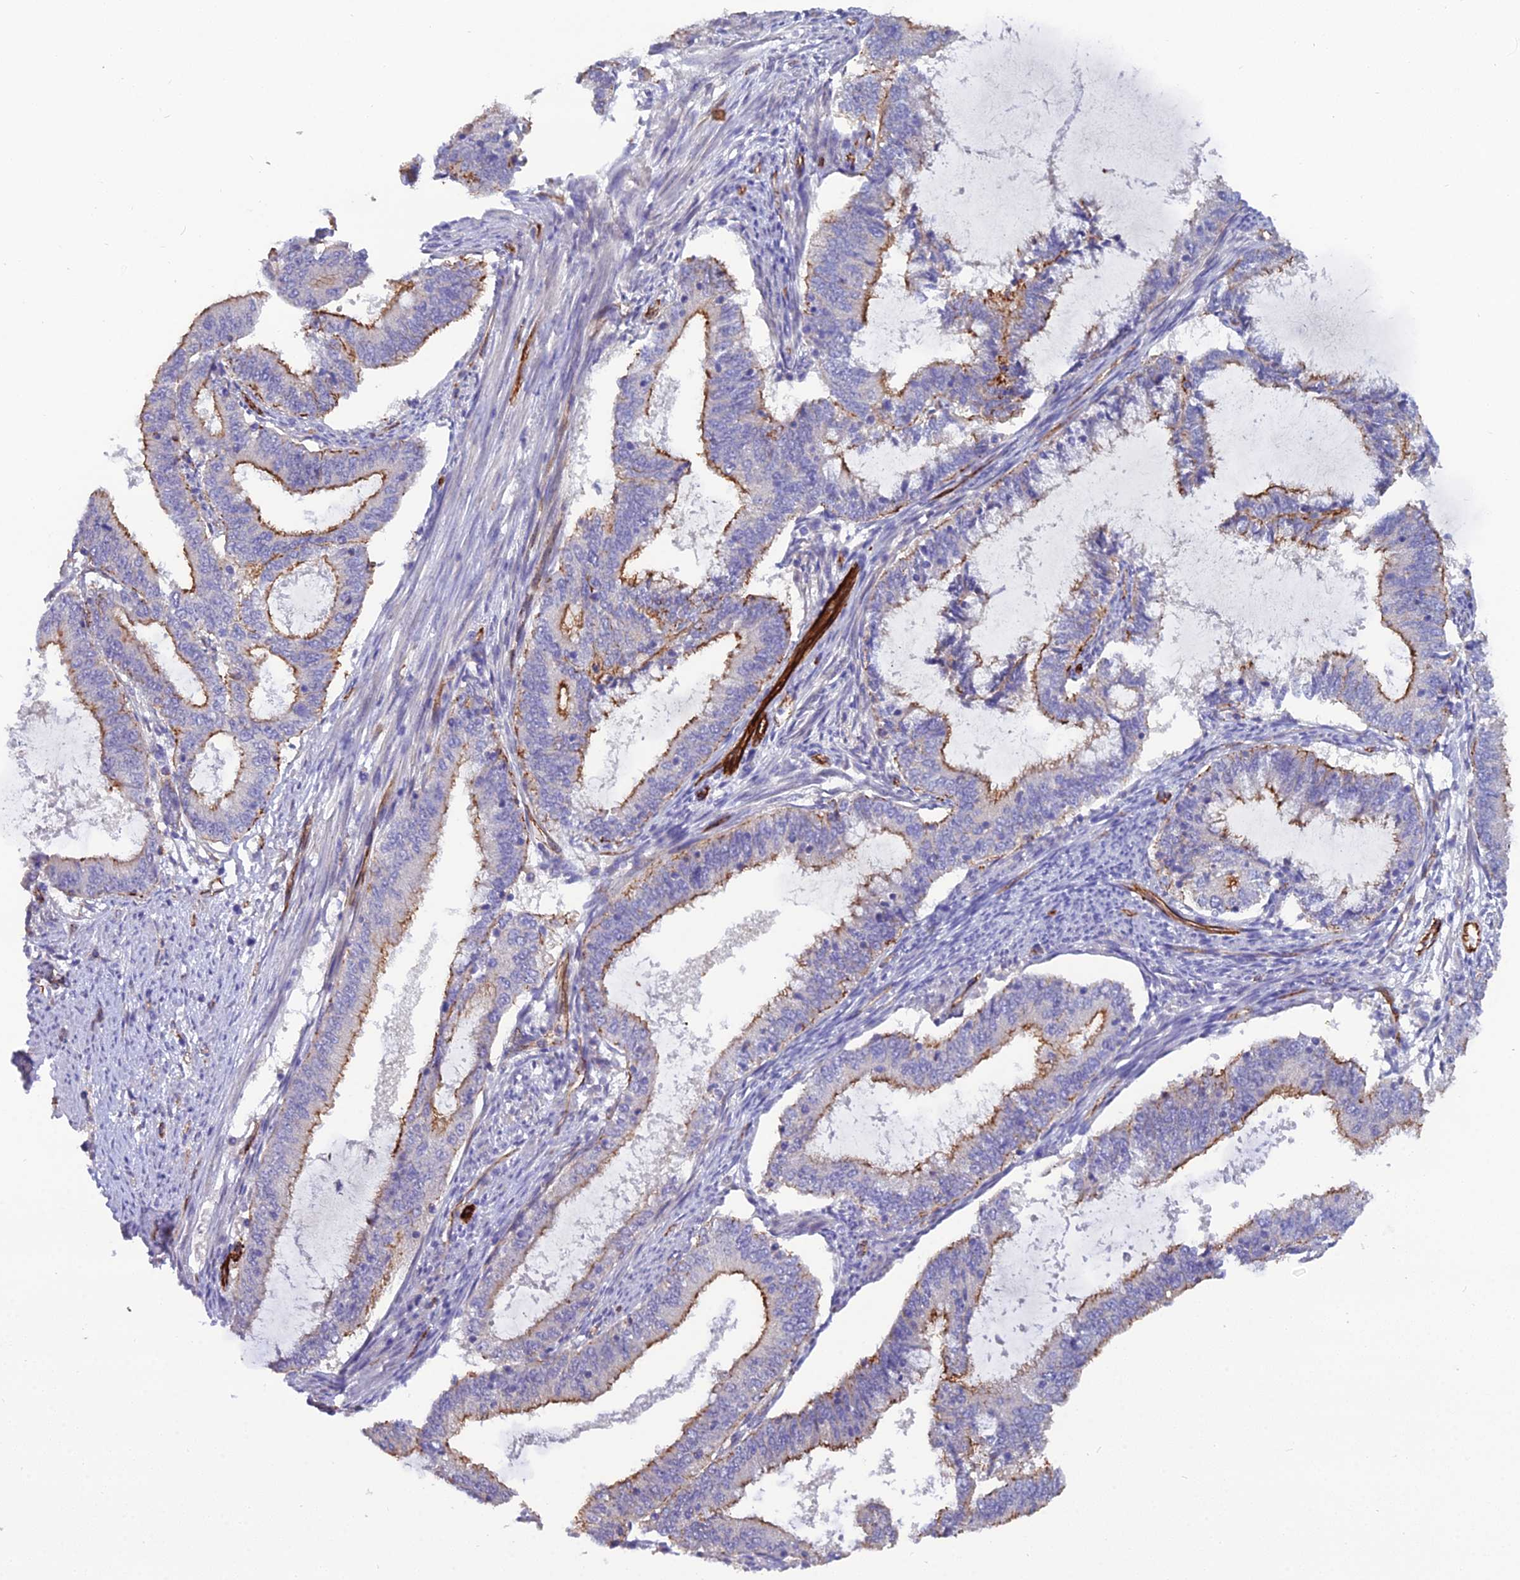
{"staining": {"intensity": "moderate", "quantity": "25%-75%", "location": "cytoplasmic/membranous"}, "tissue": "endometrial cancer", "cell_type": "Tumor cells", "image_type": "cancer", "snomed": [{"axis": "morphology", "description": "Adenocarcinoma, NOS"}, {"axis": "topography", "description": "Endometrium"}], "caption": "This is an image of immunohistochemistry staining of endometrial cancer (adenocarcinoma), which shows moderate staining in the cytoplasmic/membranous of tumor cells.", "gene": "CFAP47", "patient": {"sex": "female", "age": 51}}